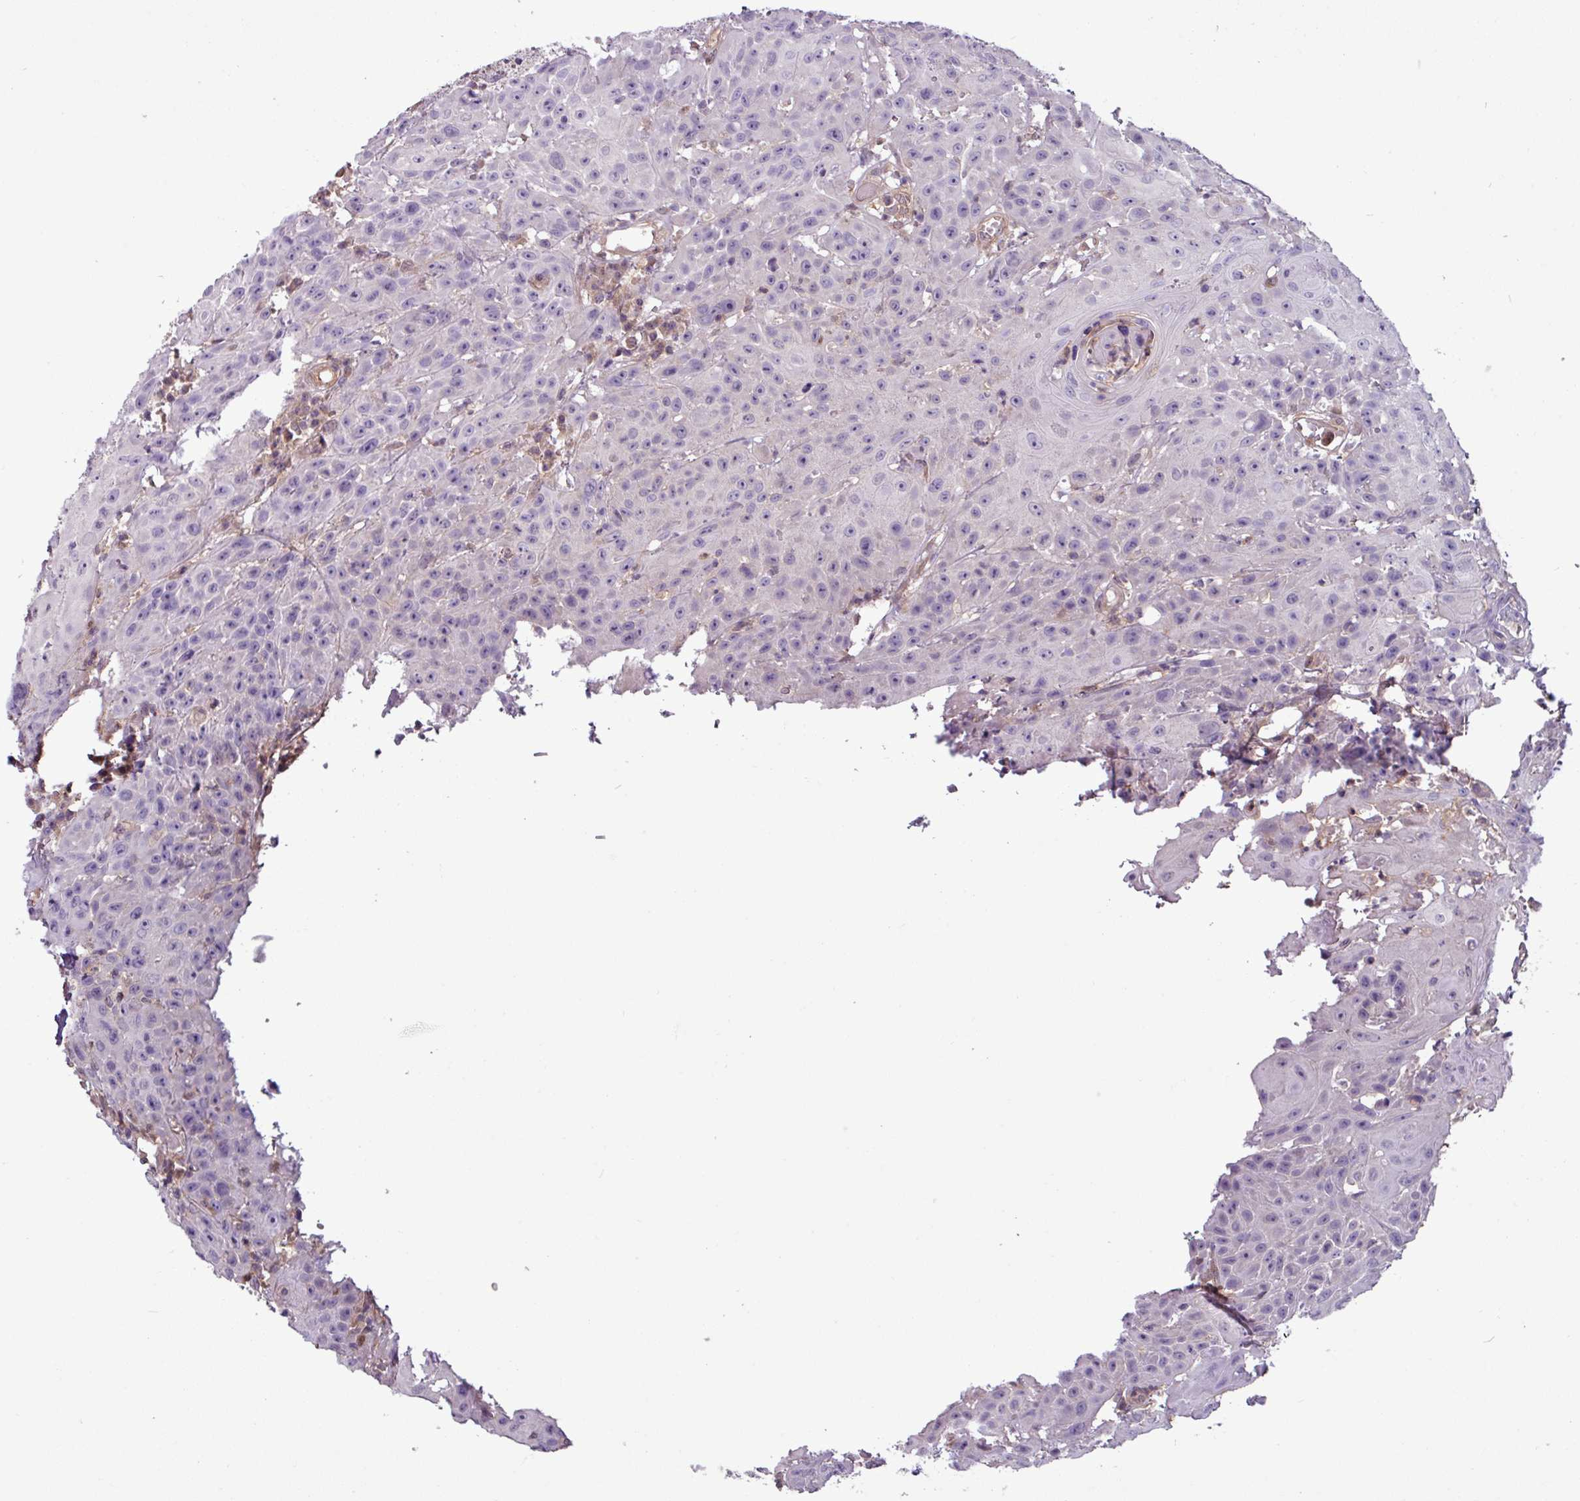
{"staining": {"intensity": "negative", "quantity": "none", "location": "none"}, "tissue": "head and neck cancer", "cell_type": "Tumor cells", "image_type": "cancer", "snomed": [{"axis": "morphology", "description": "Squamous cell carcinoma, NOS"}, {"axis": "topography", "description": "Skin"}, {"axis": "topography", "description": "Head-Neck"}], "caption": "This is an IHC image of human head and neck squamous cell carcinoma. There is no positivity in tumor cells.", "gene": "SH3BGRL", "patient": {"sex": "male", "age": 80}}